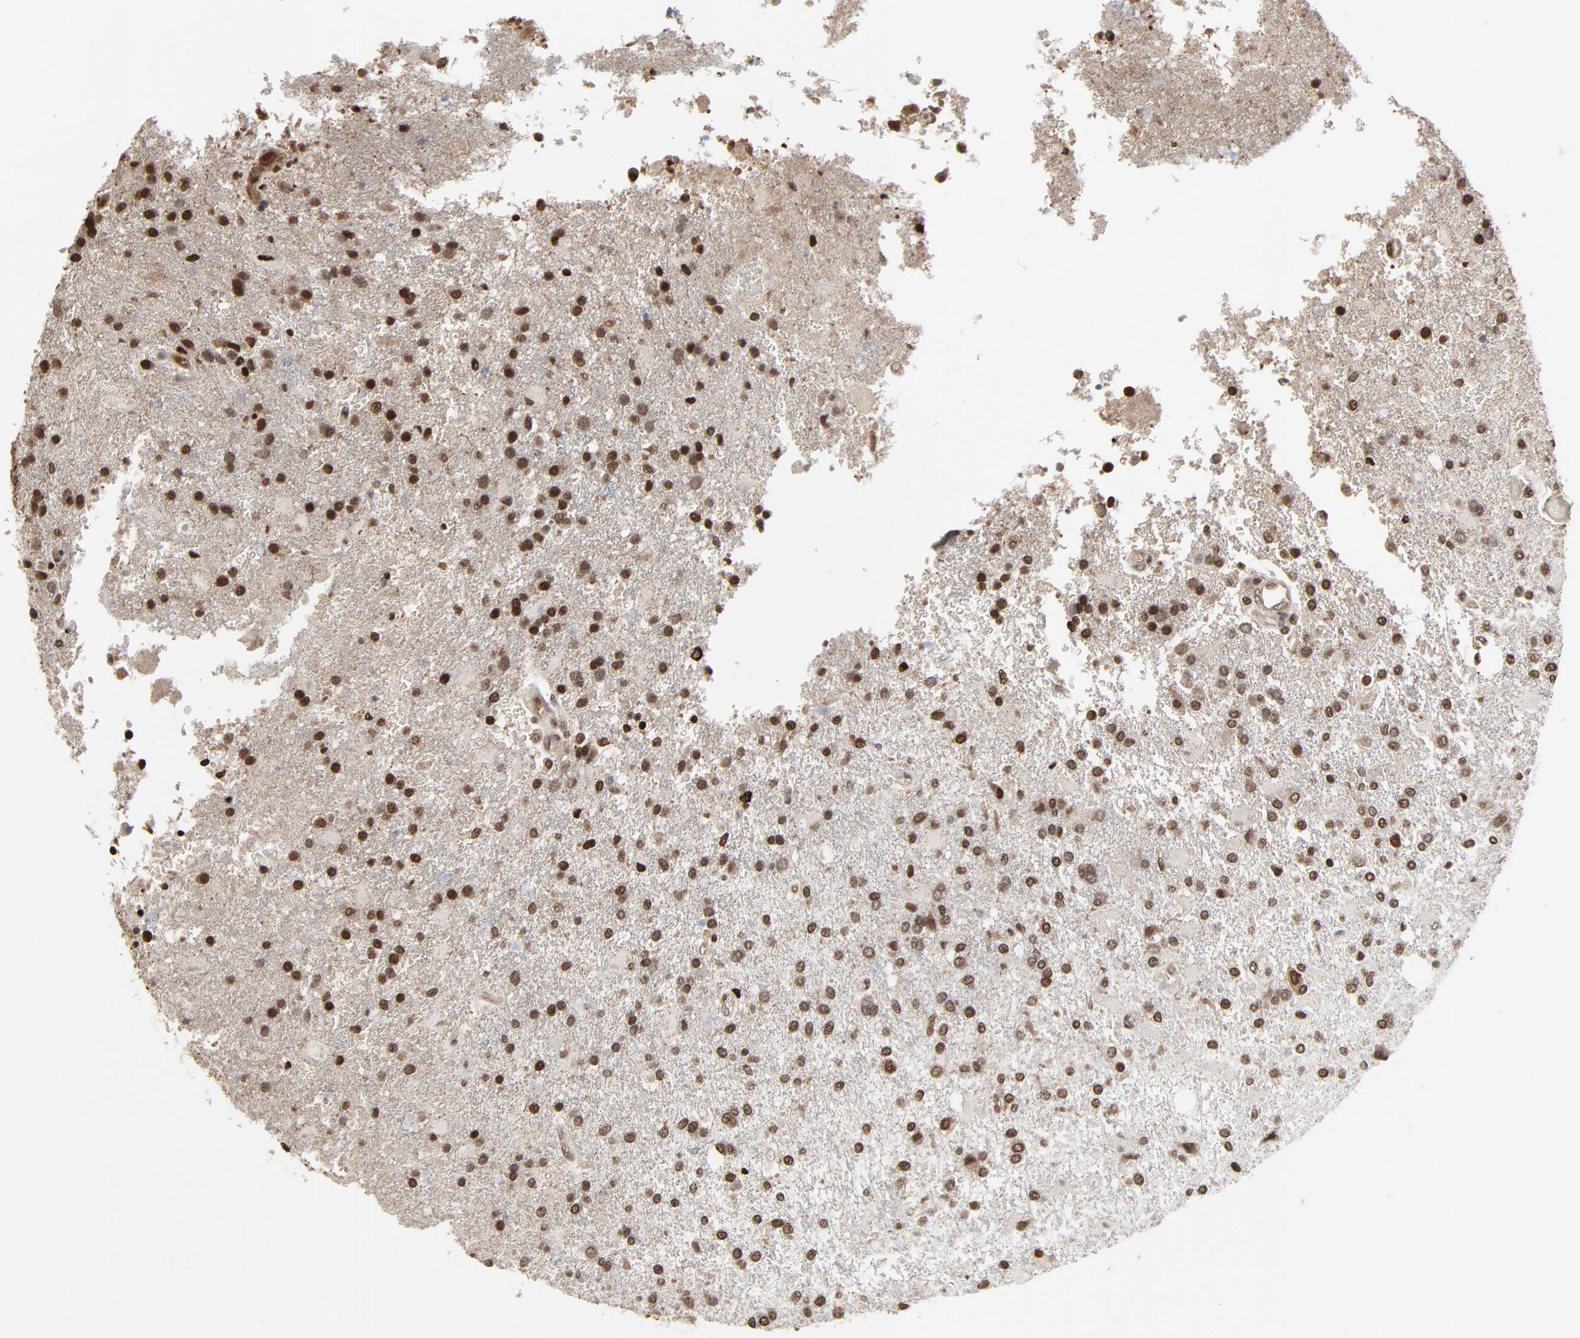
{"staining": {"intensity": "strong", "quantity": ">75%", "location": "cytoplasmic/membranous,nuclear"}, "tissue": "glioma", "cell_type": "Tumor cells", "image_type": "cancer", "snomed": [{"axis": "morphology", "description": "Glioma, malignant, High grade"}, {"axis": "topography", "description": "Cerebral cortex"}], "caption": "Immunohistochemical staining of malignant high-grade glioma shows high levels of strong cytoplasmic/membranous and nuclear expression in about >75% of tumor cells.", "gene": "MEIS2", "patient": {"sex": "male", "age": 79}}